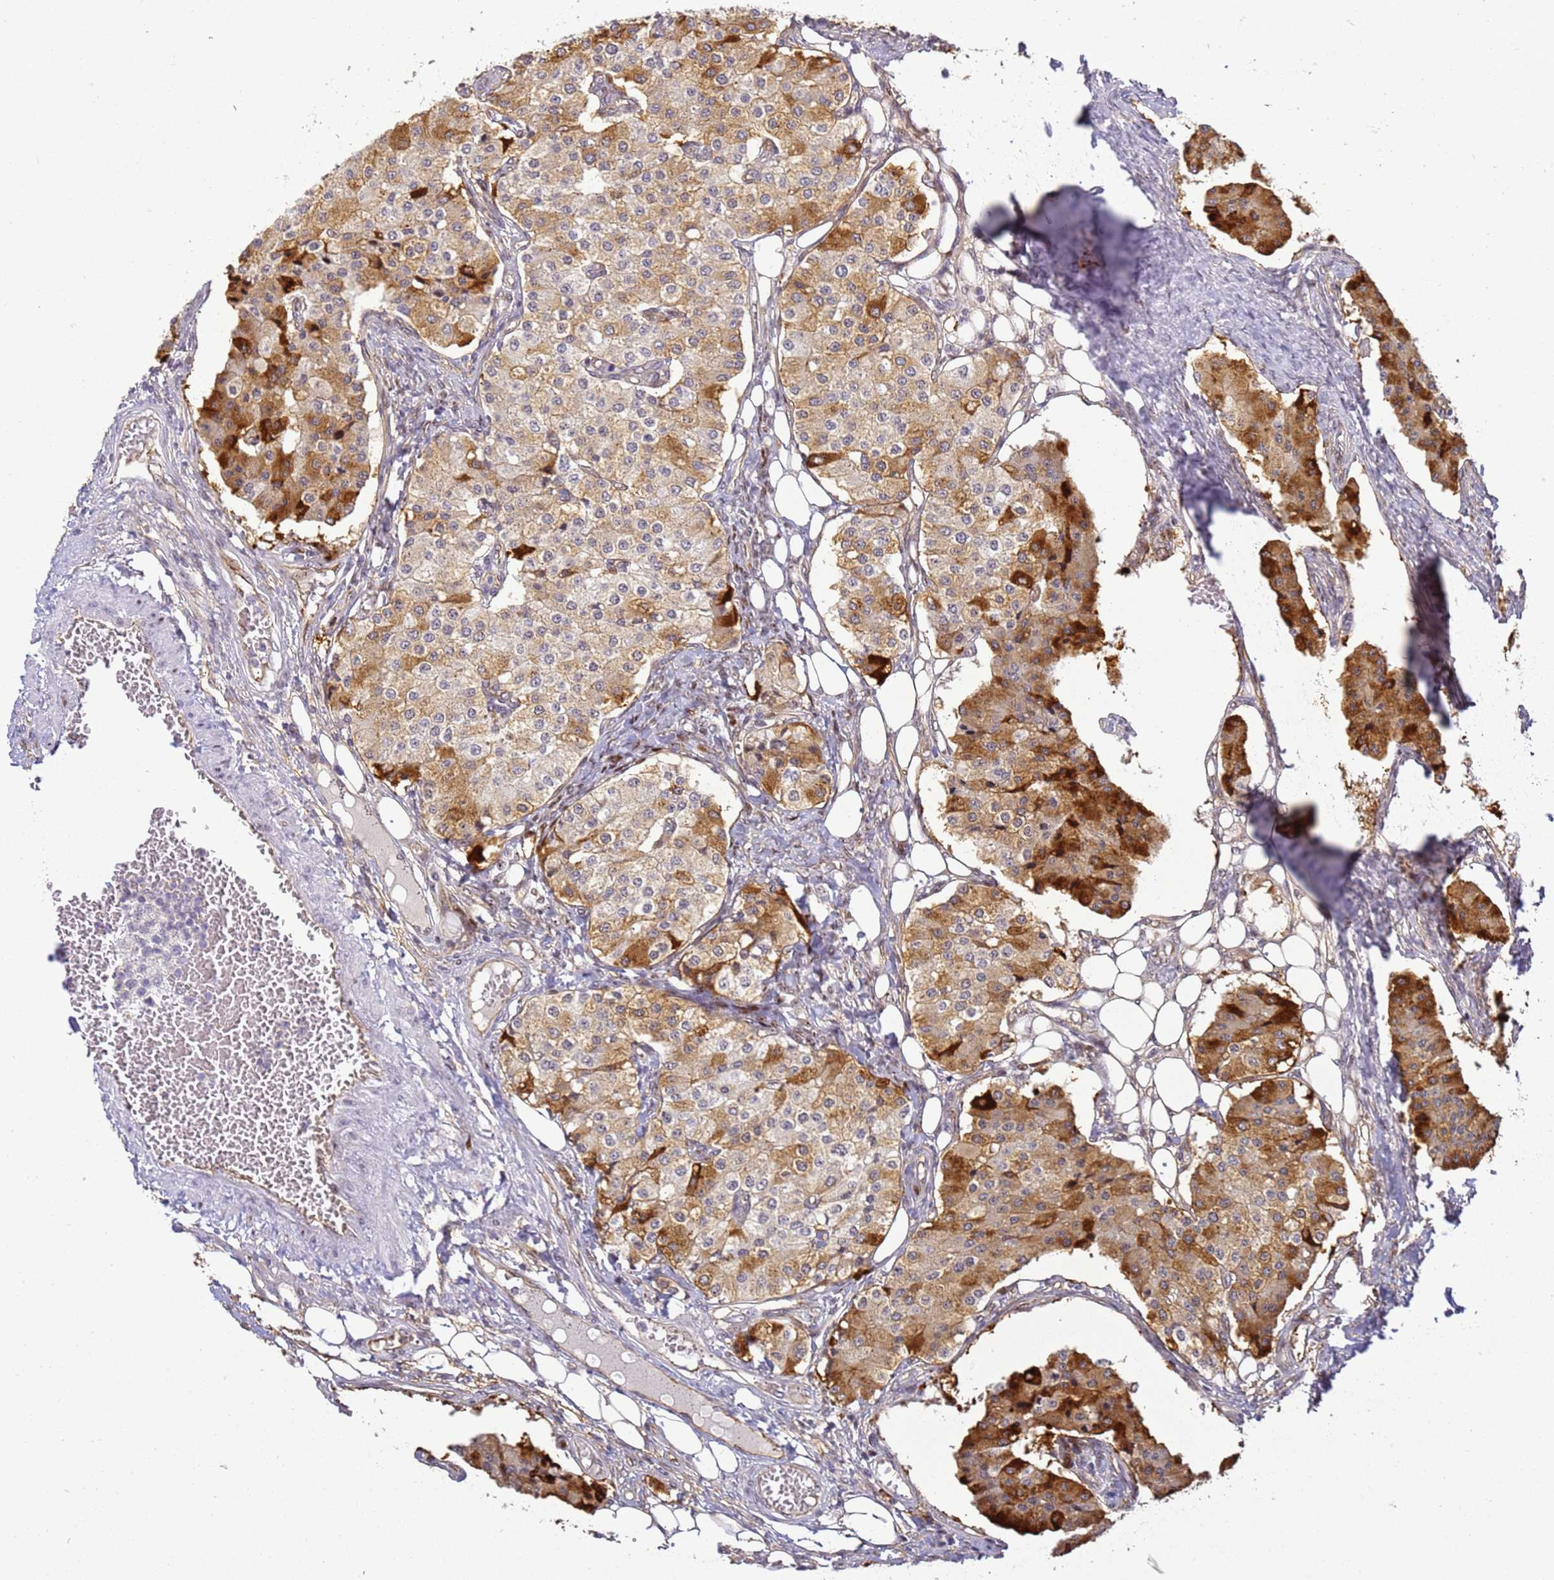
{"staining": {"intensity": "strong", "quantity": "<25%", "location": "cytoplasmic/membranous"}, "tissue": "carcinoid", "cell_type": "Tumor cells", "image_type": "cancer", "snomed": [{"axis": "morphology", "description": "Carcinoid, malignant, NOS"}, {"axis": "topography", "description": "Colon"}], "caption": "An image of malignant carcinoid stained for a protein exhibits strong cytoplasmic/membranous brown staining in tumor cells.", "gene": "GON4L", "patient": {"sex": "female", "age": 52}}